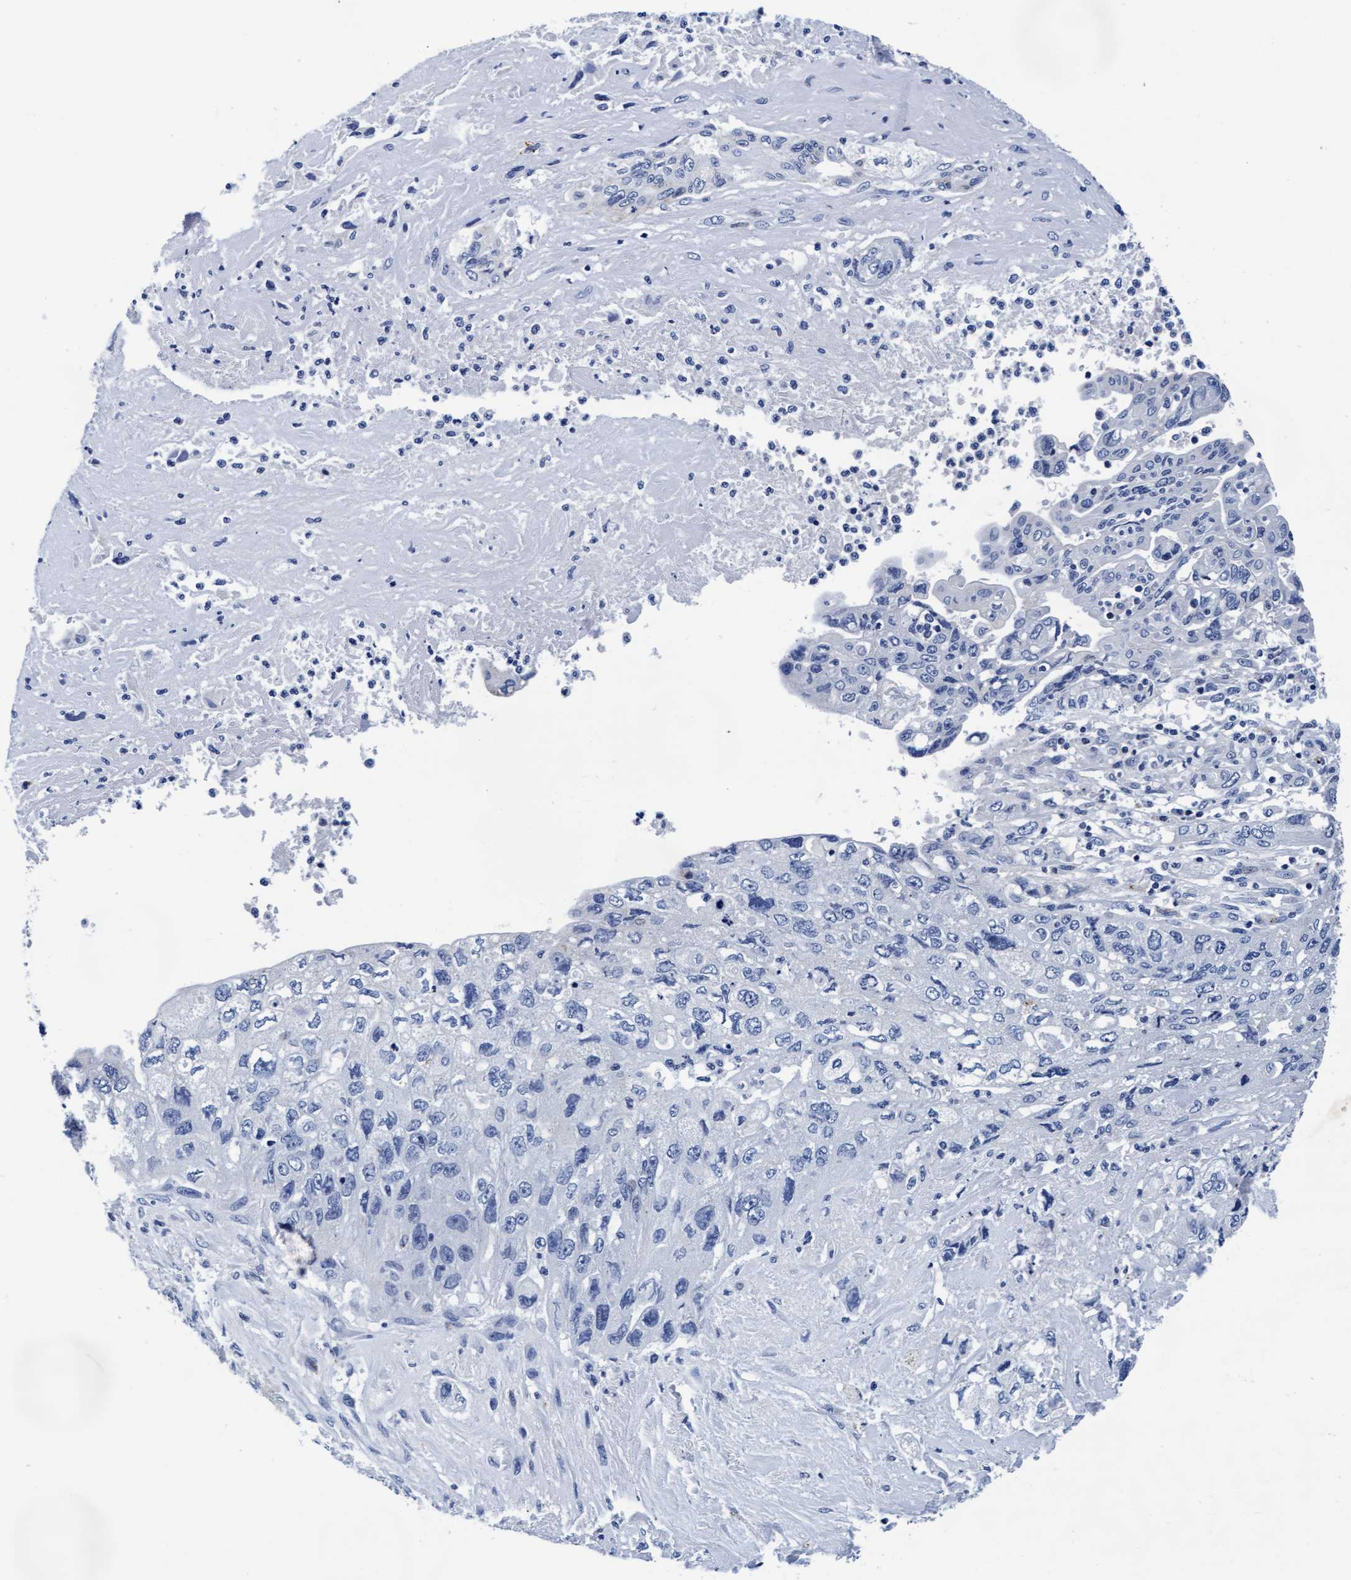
{"staining": {"intensity": "negative", "quantity": "none", "location": "none"}, "tissue": "pancreatic cancer", "cell_type": "Tumor cells", "image_type": "cancer", "snomed": [{"axis": "morphology", "description": "Adenocarcinoma, NOS"}, {"axis": "topography", "description": "Pancreas"}], "caption": "IHC micrograph of pancreatic adenocarcinoma stained for a protein (brown), which reveals no expression in tumor cells.", "gene": "ARSG", "patient": {"sex": "female", "age": 73}}